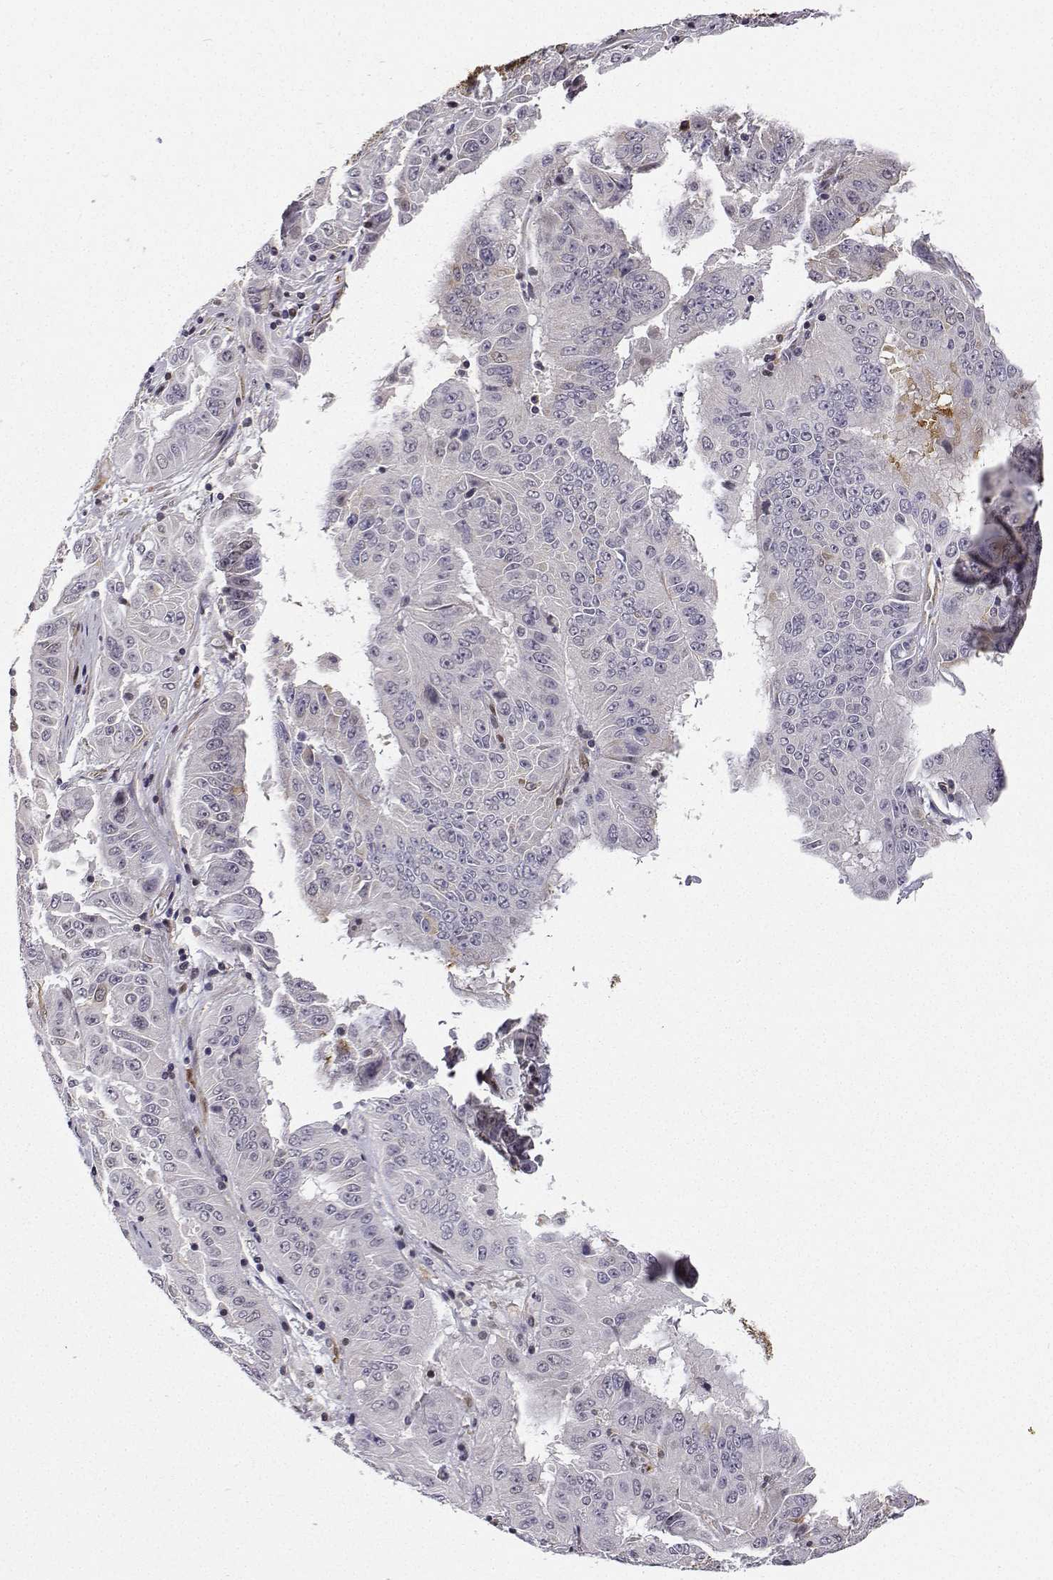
{"staining": {"intensity": "negative", "quantity": "none", "location": "none"}, "tissue": "pancreatic cancer", "cell_type": "Tumor cells", "image_type": "cancer", "snomed": [{"axis": "morphology", "description": "Adenocarcinoma, NOS"}, {"axis": "topography", "description": "Pancreas"}], "caption": "The immunohistochemistry histopathology image has no significant staining in tumor cells of pancreatic adenocarcinoma tissue.", "gene": "PHGDH", "patient": {"sex": "male", "age": 63}}